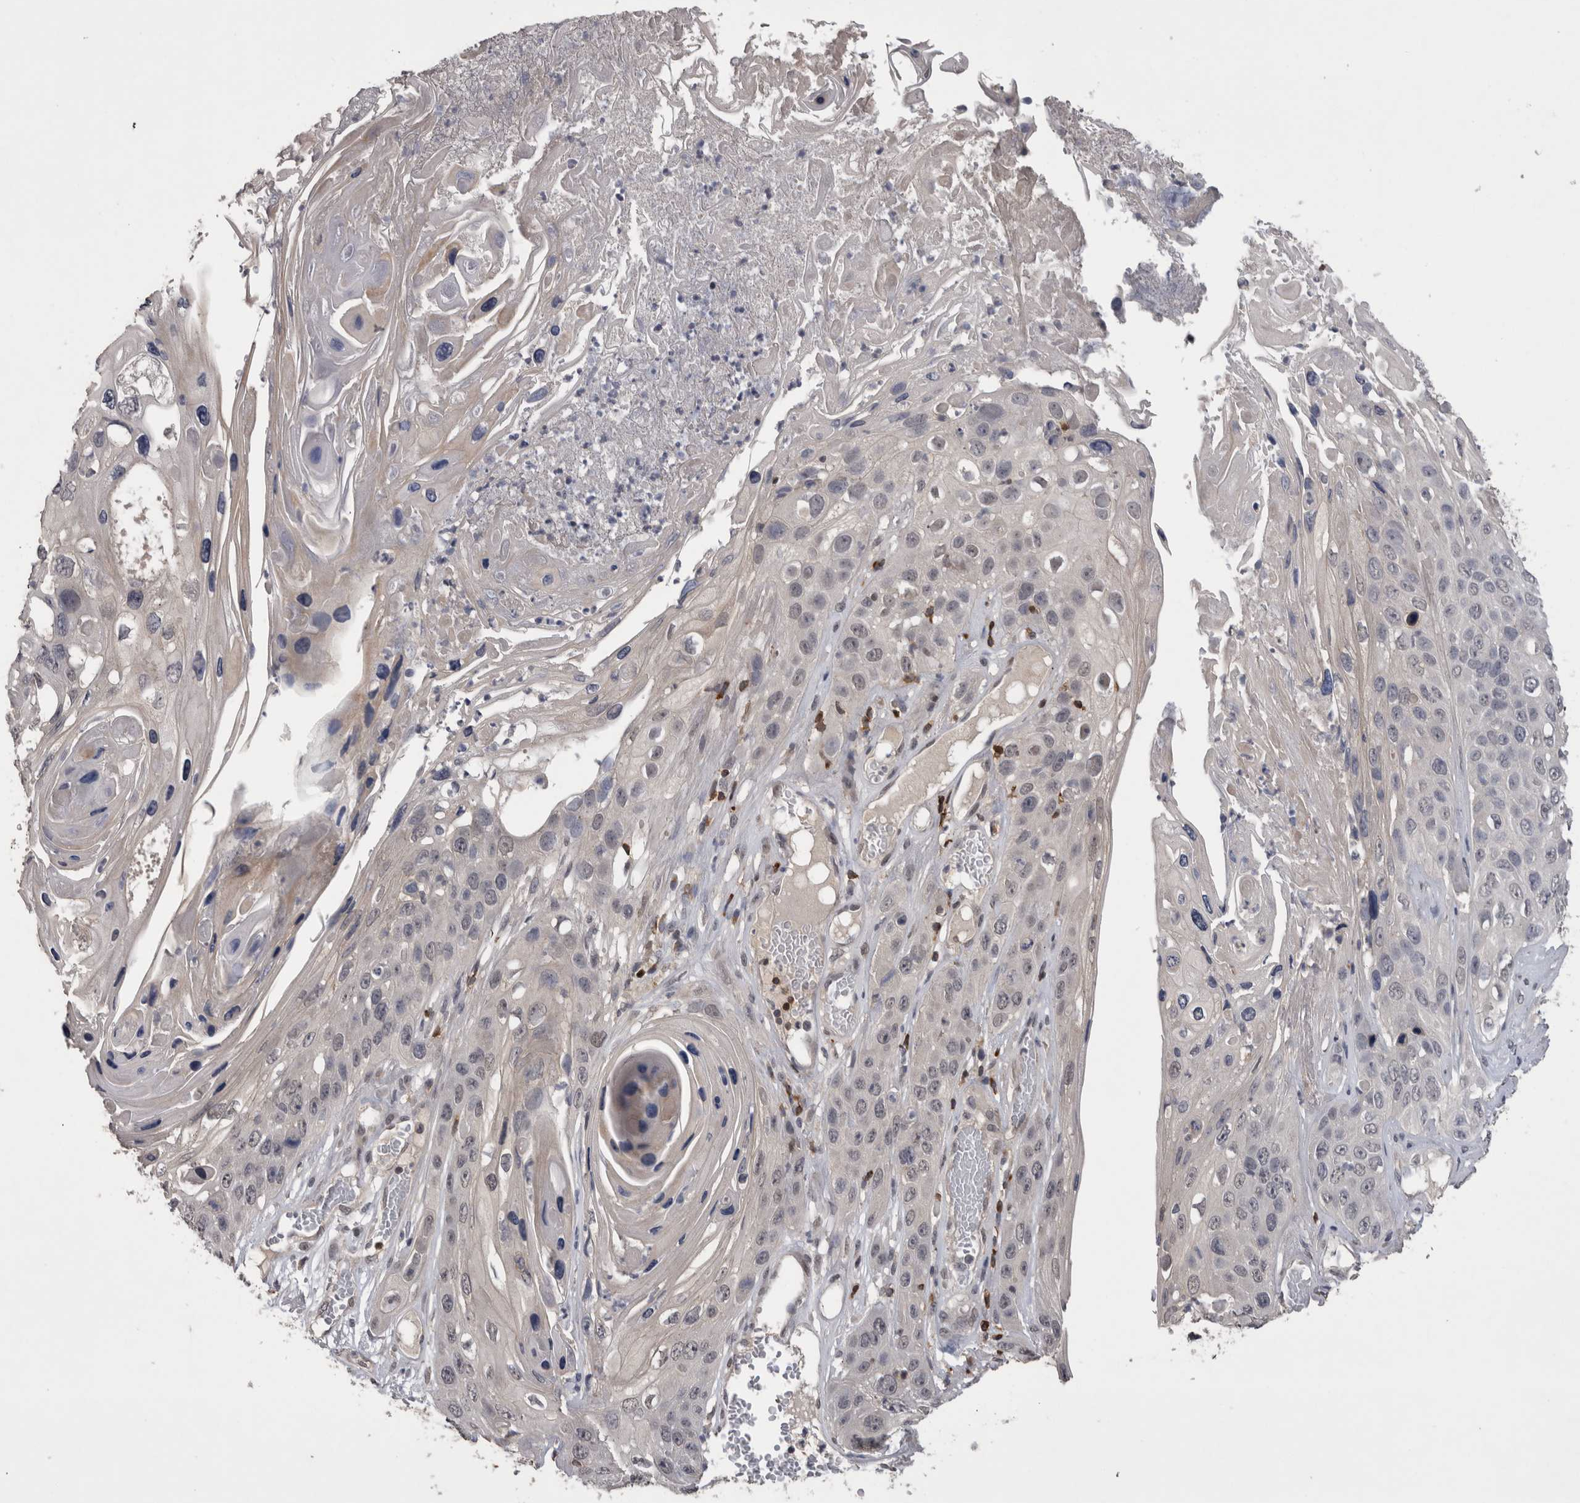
{"staining": {"intensity": "weak", "quantity": "<25%", "location": "nuclear"}, "tissue": "skin cancer", "cell_type": "Tumor cells", "image_type": "cancer", "snomed": [{"axis": "morphology", "description": "Squamous cell carcinoma, NOS"}, {"axis": "topography", "description": "Skin"}], "caption": "A high-resolution photomicrograph shows IHC staining of skin squamous cell carcinoma, which demonstrates no significant expression in tumor cells.", "gene": "NFATC2", "patient": {"sex": "male", "age": 55}}